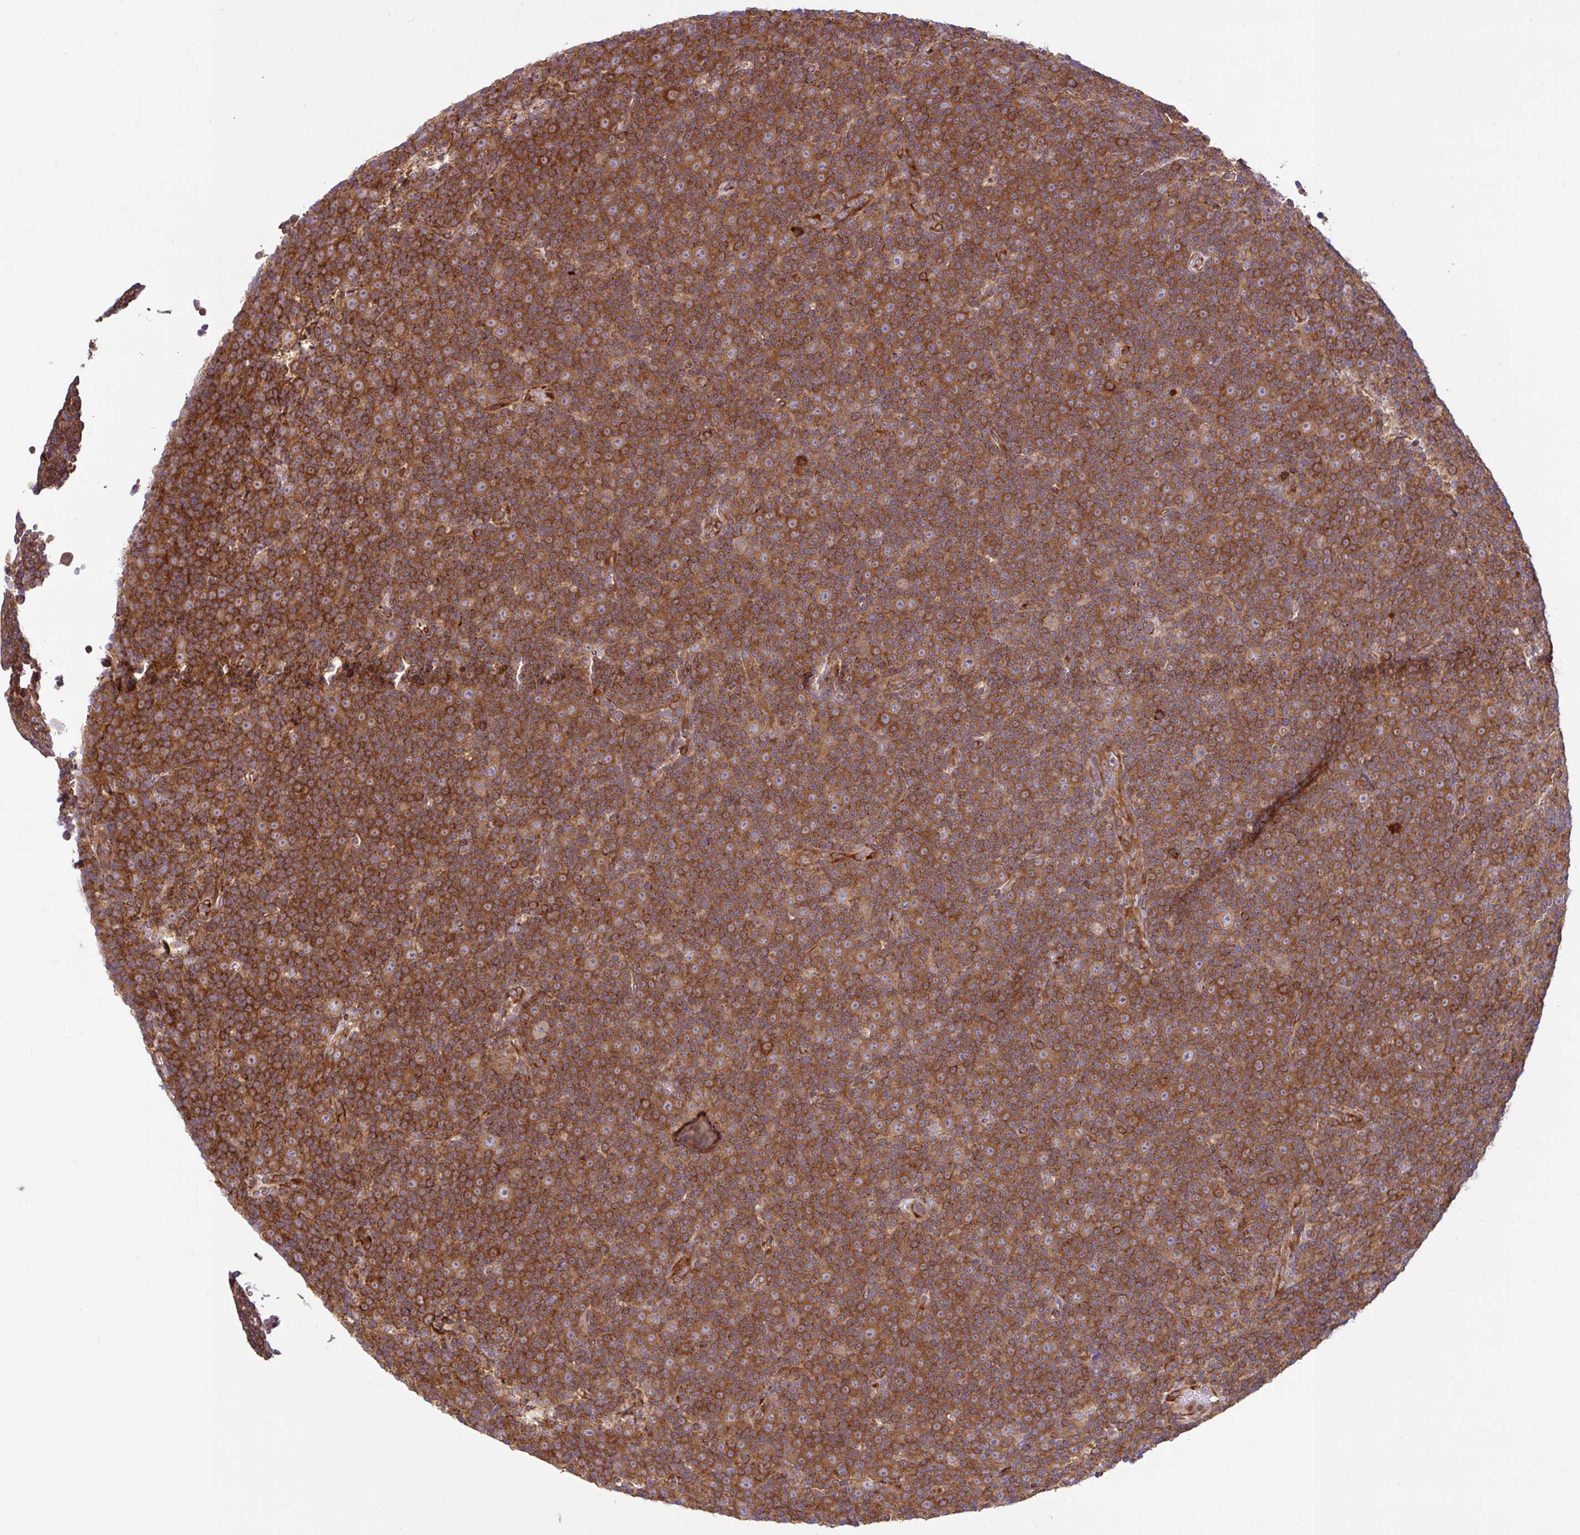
{"staining": {"intensity": "strong", "quantity": ">75%", "location": "cytoplasmic/membranous"}, "tissue": "lymphoma", "cell_type": "Tumor cells", "image_type": "cancer", "snomed": [{"axis": "morphology", "description": "Malignant lymphoma, non-Hodgkin's type, Low grade"}, {"axis": "topography", "description": "Lymph node"}], "caption": "This image demonstrates immunohistochemistry staining of human lymphoma, with high strong cytoplasmic/membranous staining in about >75% of tumor cells.", "gene": "NTPCR", "patient": {"sex": "female", "age": 67}}